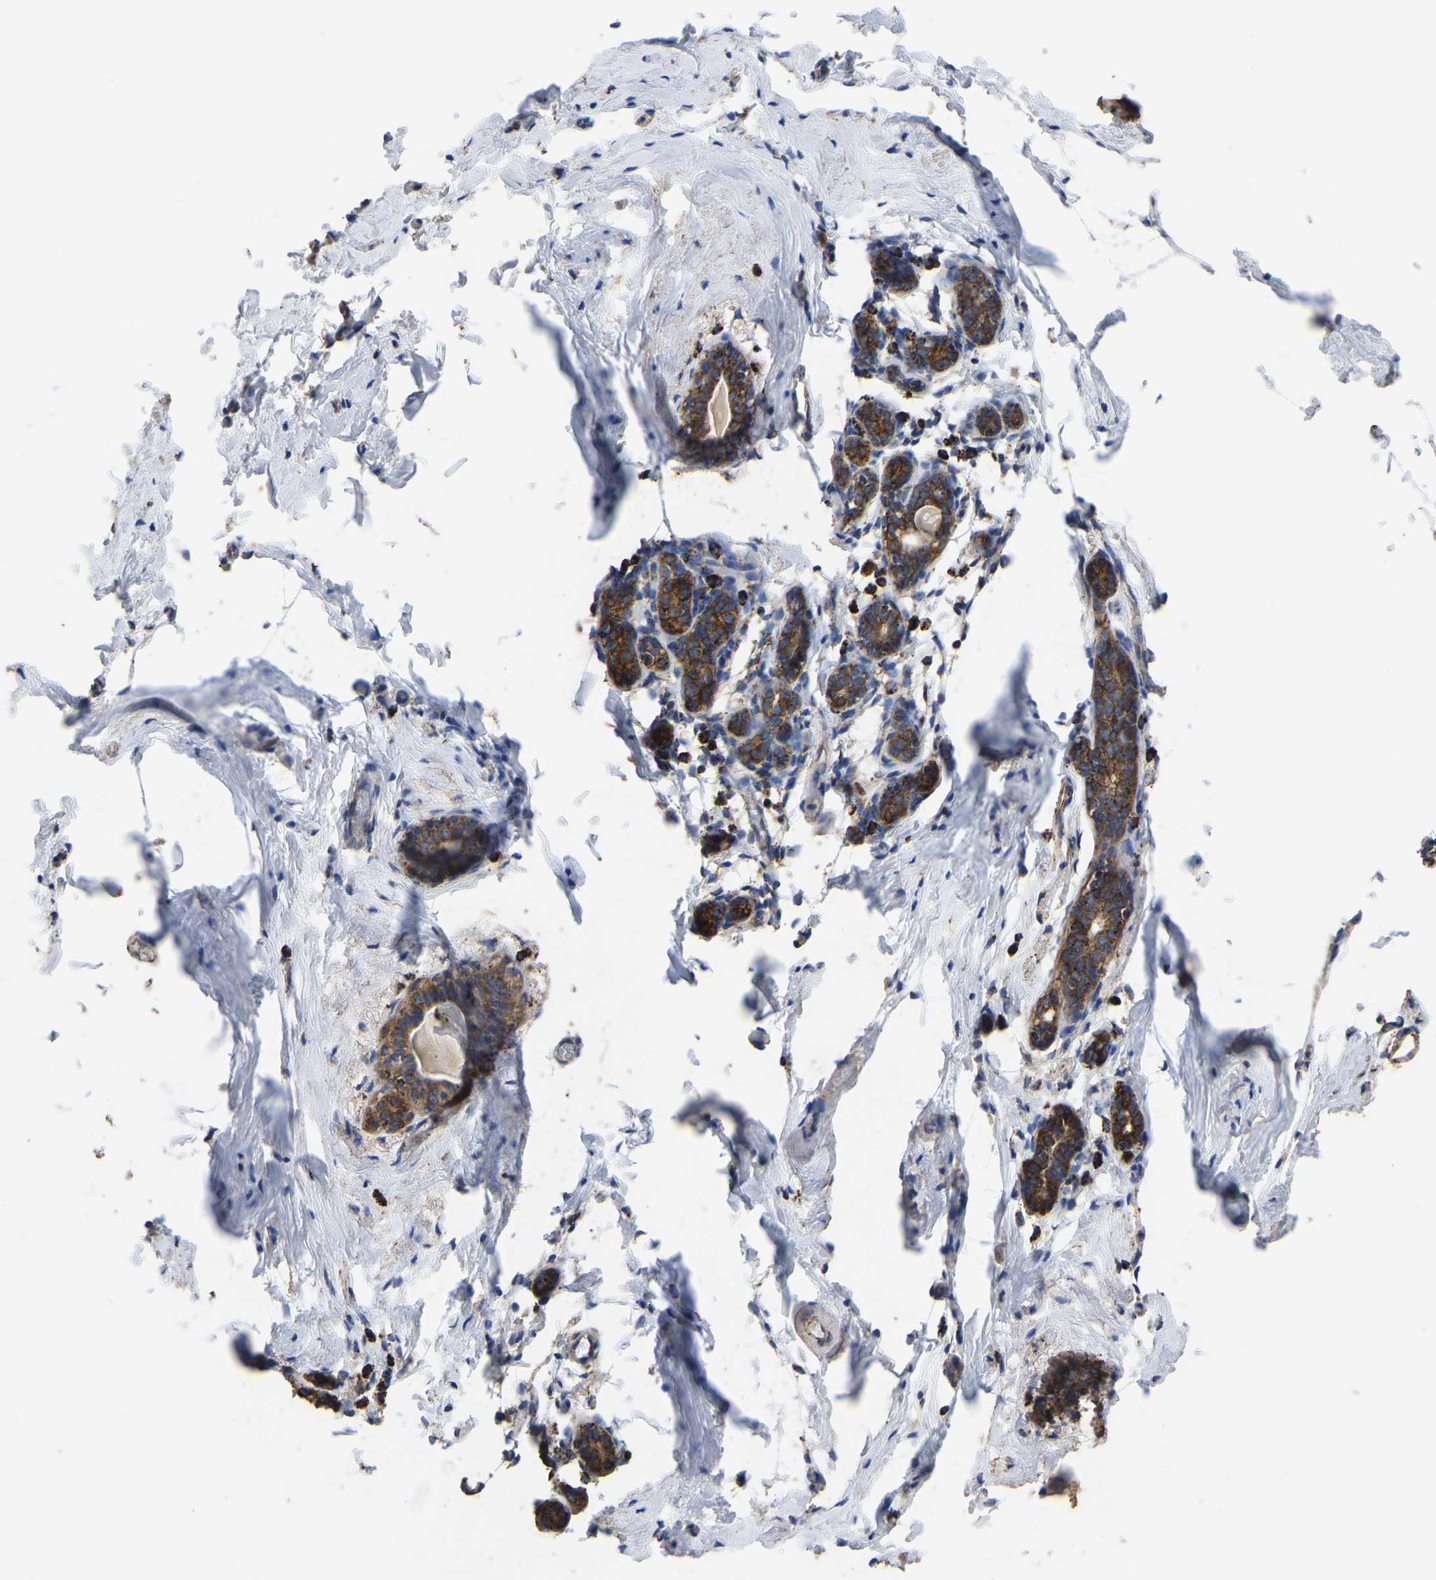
{"staining": {"intensity": "moderate", "quantity": ">75%", "location": "cytoplasmic/membranous"}, "tissue": "breast", "cell_type": "Adipocytes", "image_type": "normal", "snomed": [{"axis": "morphology", "description": "Normal tissue, NOS"}, {"axis": "topography", "description": "Breast"}], "caption": "A brown stain highlights moderate cytoplasmic/membranous positivity of a protein in adipocytes of unremarkable human breast.", "gene": "ETFA", "patient": {"sex": "female", "age": 62}}